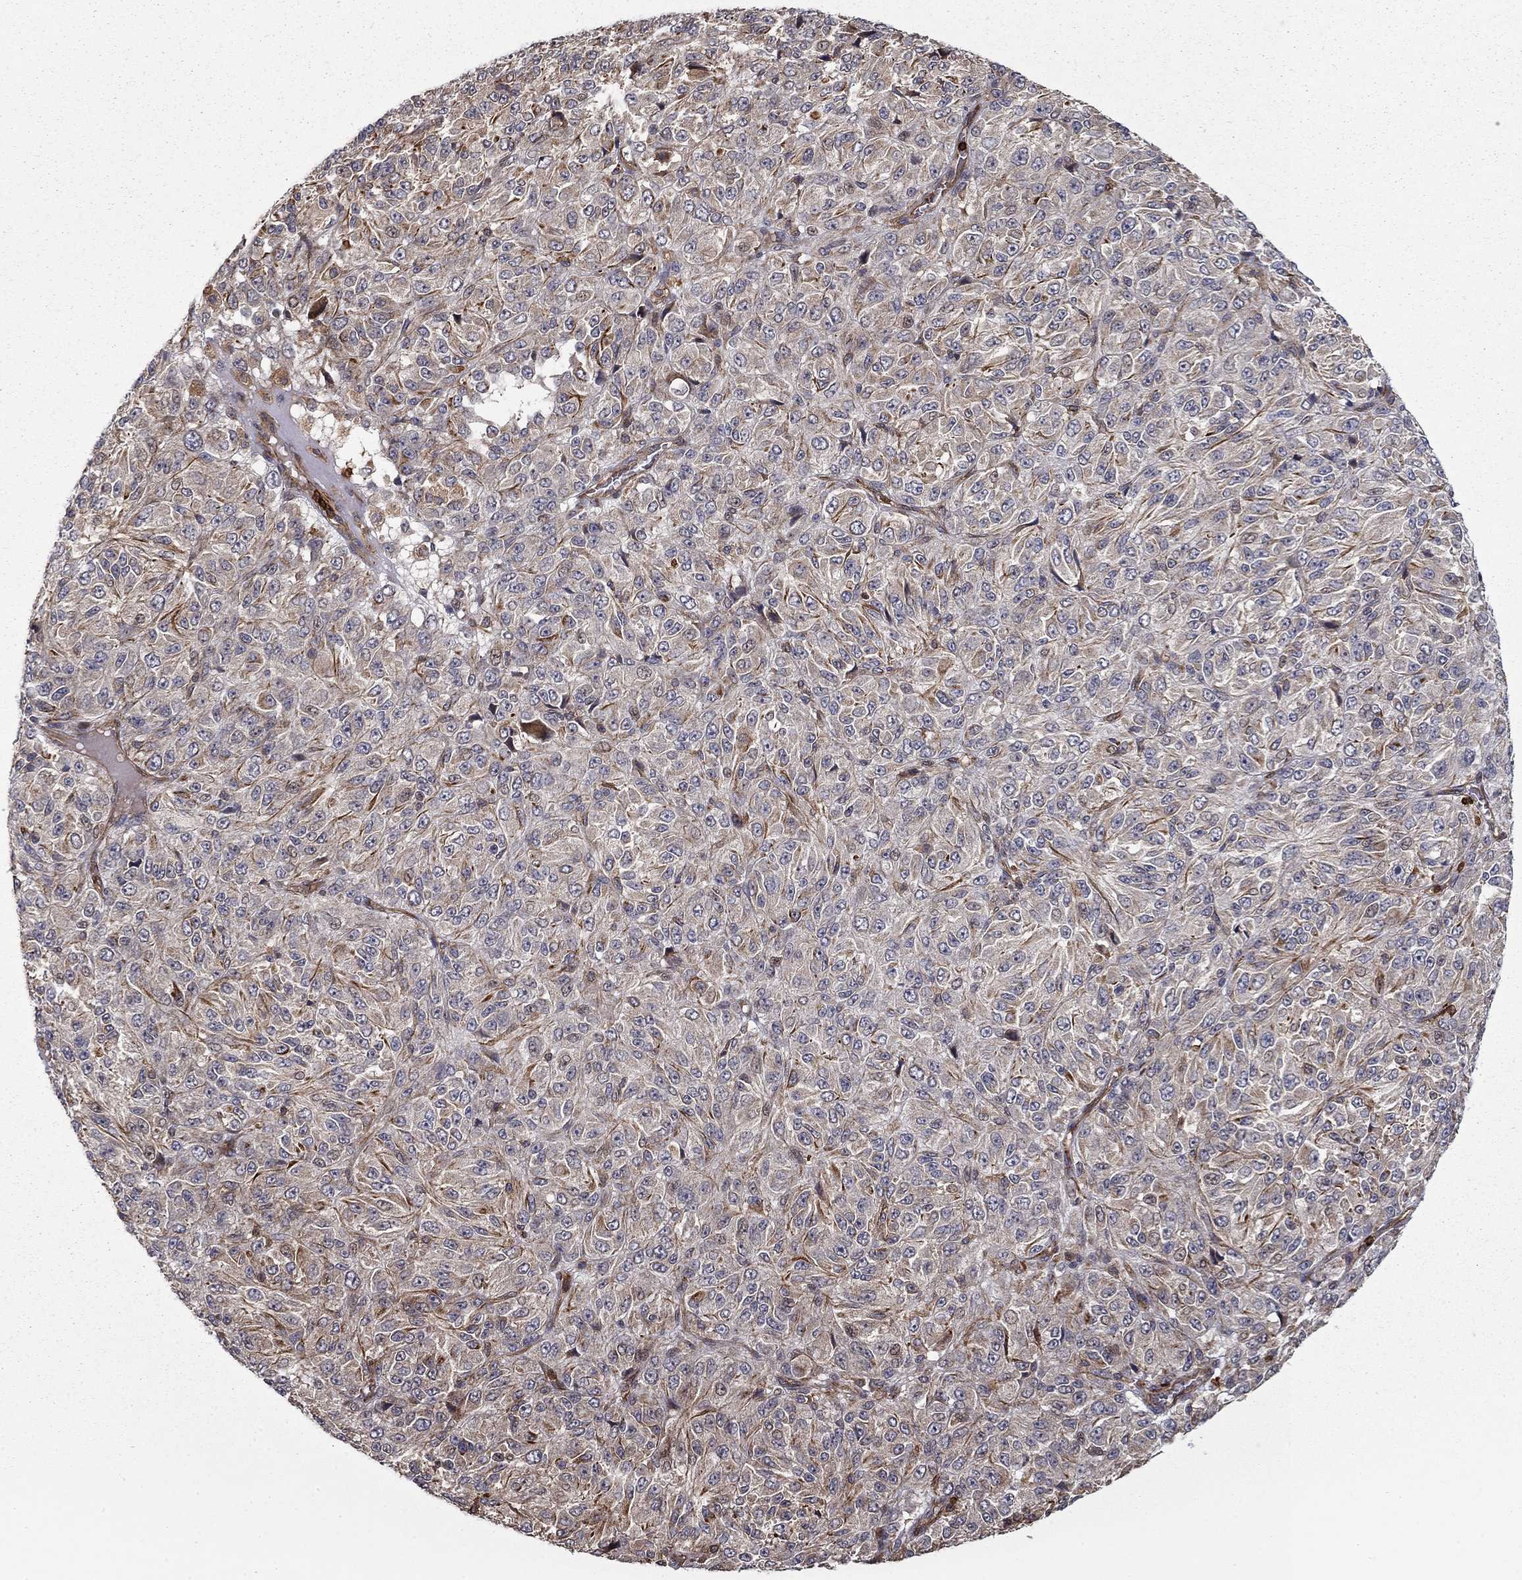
{"staining": {"intensity": "weak", "quantity": "<25%", "location": "cytoplasmic/membranous"}, "tissue": "melanoma", "cell_type": "Tumor cells", "image_type": "cancer", "snomed": [{"axis": "morphology", "description": "Malignant melanoma, Metastatic site"}, {"axis": "topography", "description": "Brain"}], "caption": "Immunohistochemistry photomicrograph of malignant melanoma (metastatic site) stained for a protein (brown), which displays no staining in tumor cells.", "gene": "ADM", "patient": {"sex": "female", "age": 56}}